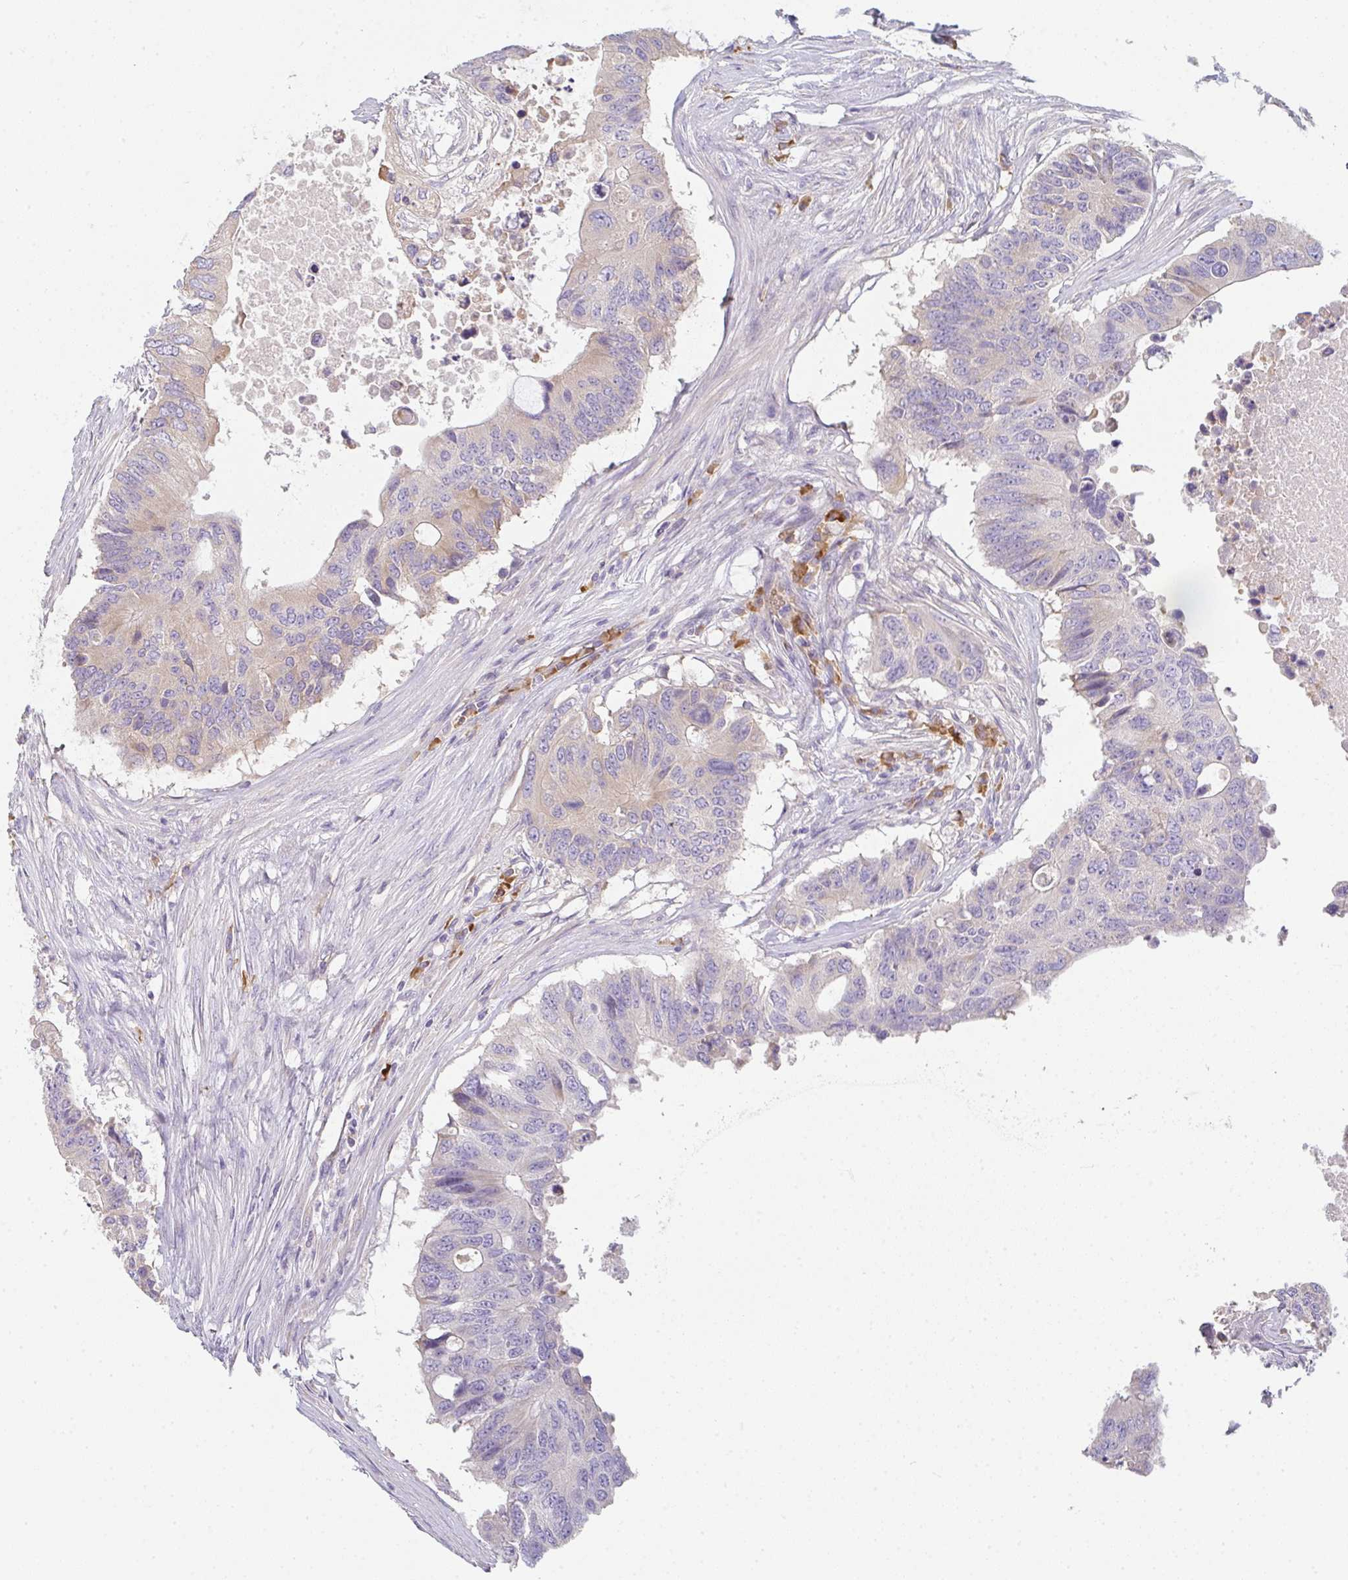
{"staining": {"intensity": "moderate", "quantity": "<25%", "location": "cytoplasmic/membranous"}, "tissue": "colorectal cancer", "cell_type": "Tumor cells", "image_type": "cancer", "snomed": [{"axis": "morphology", "description": "Adenocarcinoma, NOS"}, {"axis": "topography", "description": "Colon"}], "caption": "IHC micrograph of neoplastic tissue: adenocarcinoma (colorectal) stained using immunohistochemistry (IHC) exhibits low levels of moderate protein expression localized specifically in the cytoplasmic/membranous of tumor cells, appearing as a cytoplasmic/membranous brown color.", "gene": "ZNF215", "patient": {"sex": "male", "age": 71}}